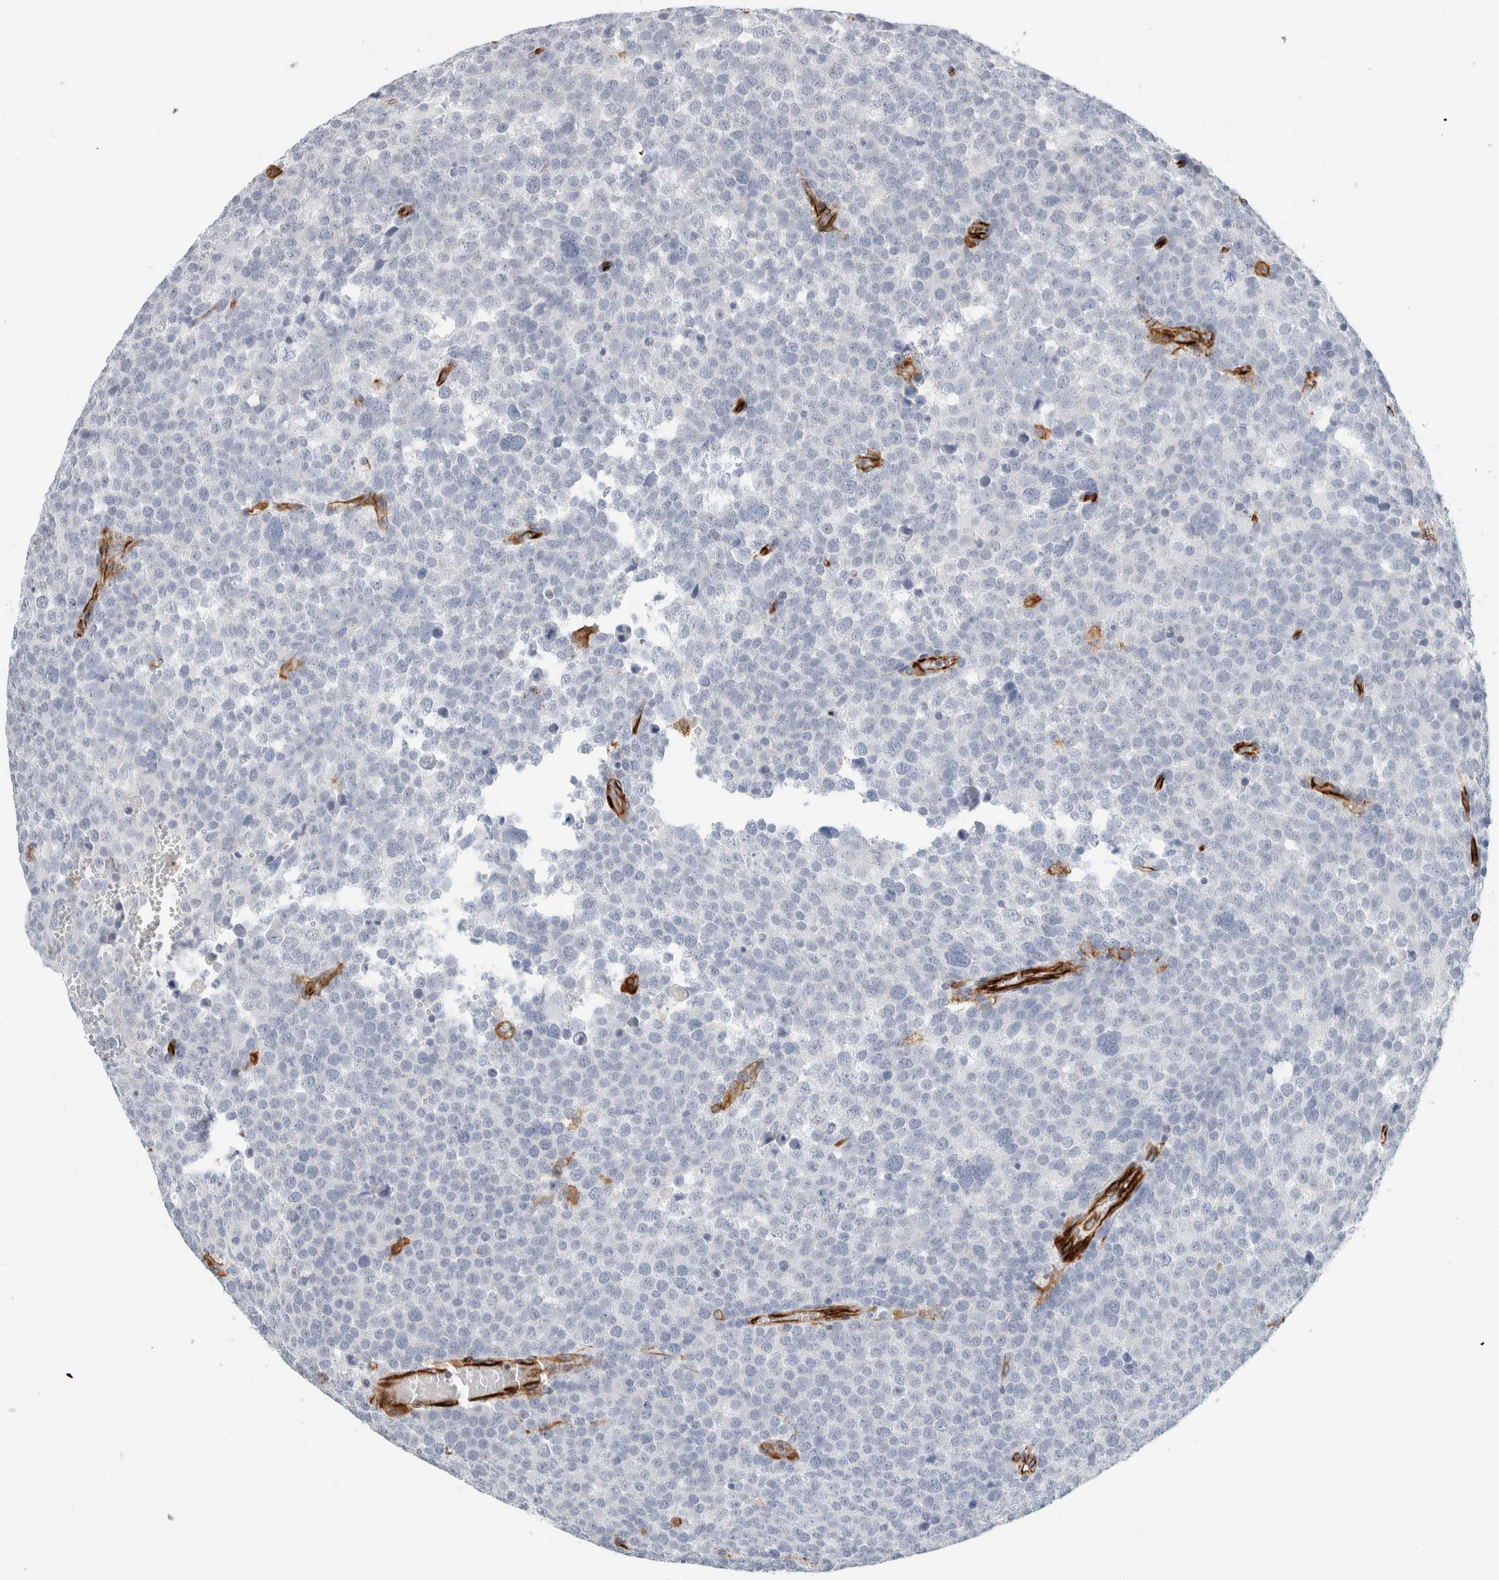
{"staining": {"intensity": "negative", "quantity": "none", "location": "none"}, "tissue": "testis cancer", "cell_type": "Tumor cells", "image_type": "cancer", "snomed": [{"axis": "morphology", "description": "Seminoma, NOS"}, {"axis": "topography", "description": "Testis"}], "caption": "High magnification brightfield microscopy of seminoma (testis) stained with DAB (brown) and counterstained with hematoxylin (blue): tumor cells show no significant expression.", "gene": "LY86", "patient": {"sex": "male", "age": 71}}